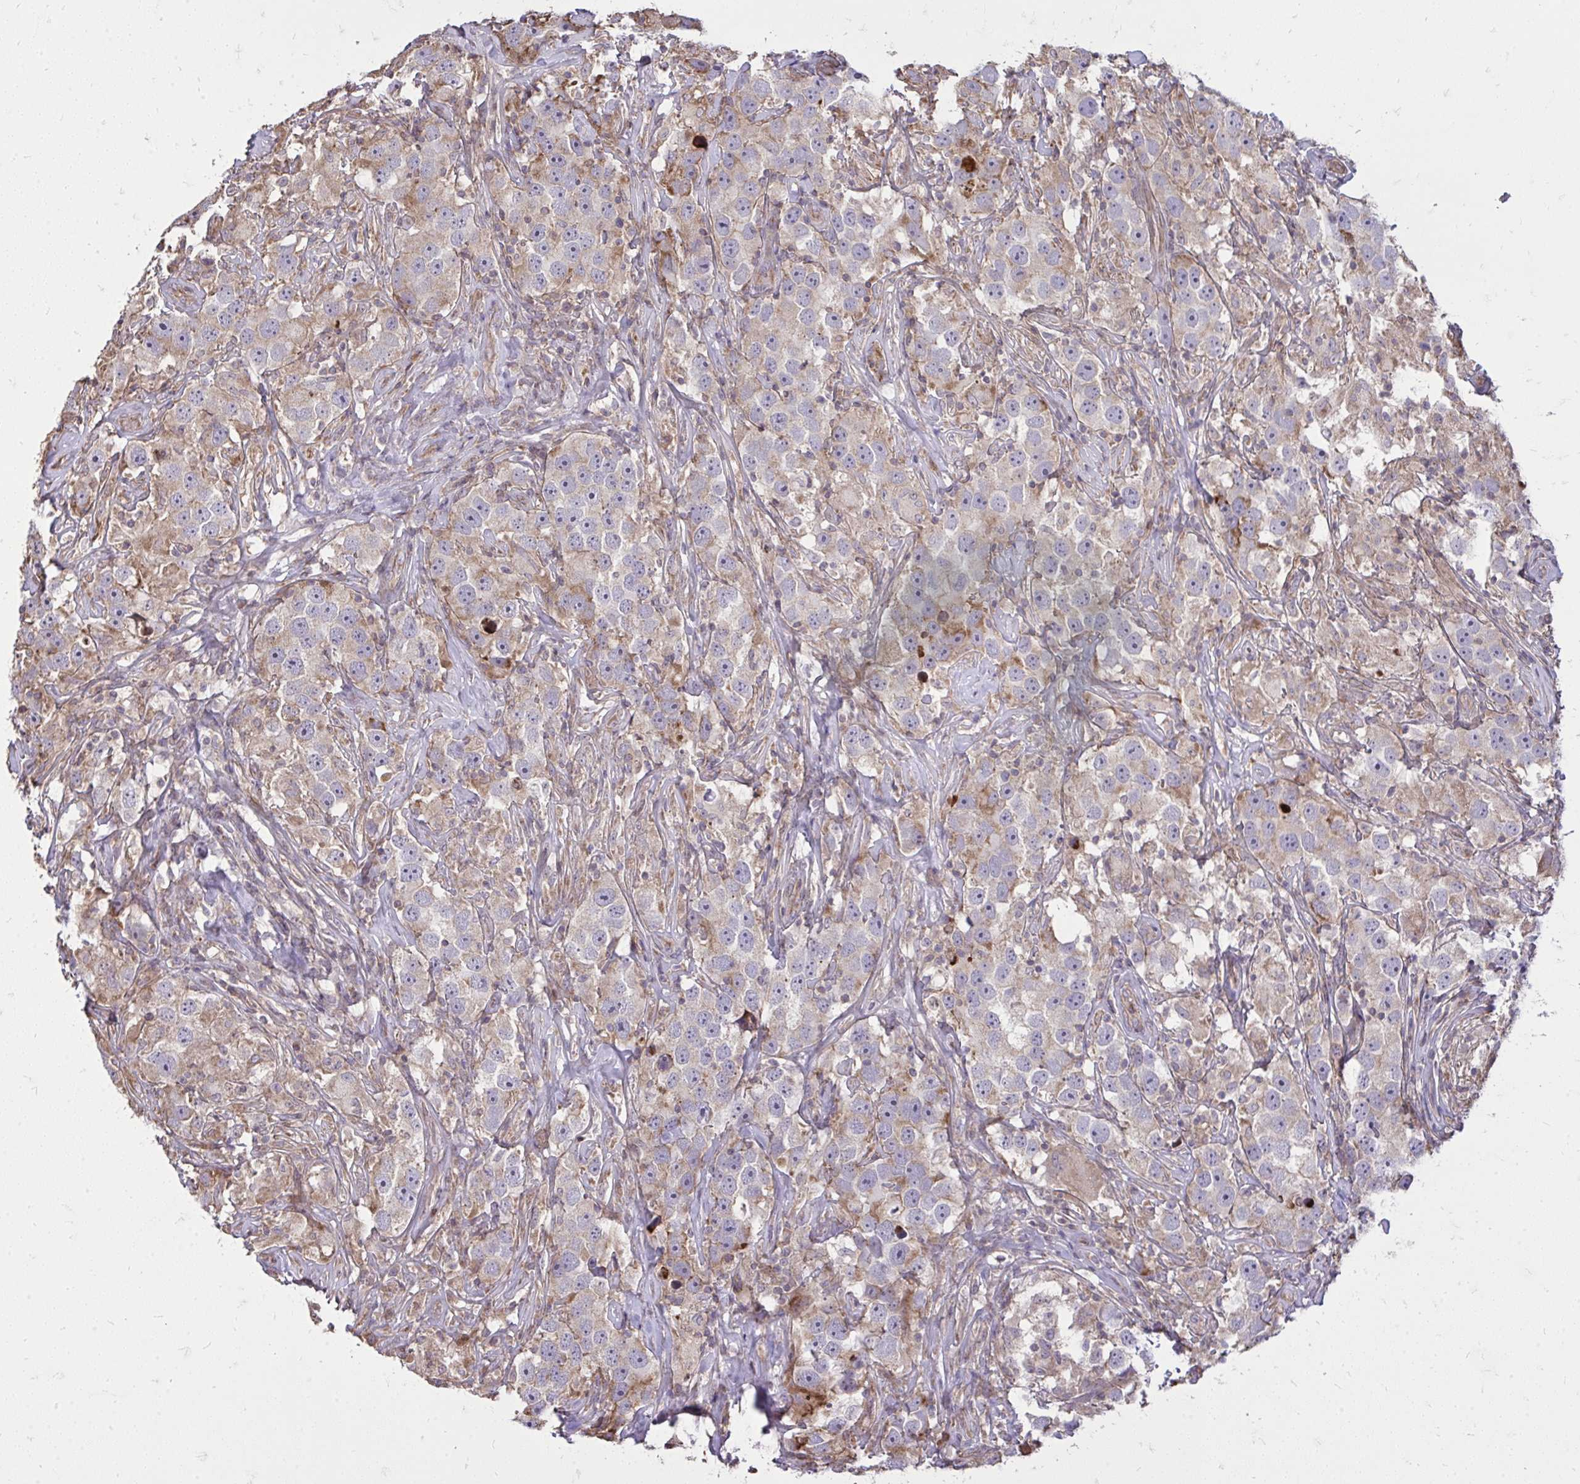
{"staining": {"intensity": "weak", "quantity": "25%-75%", "location": "cytoplasmic/membranous"}, "tissue": "testis cancer", "cell_type": "Tumor cells", "image_type": "cancer", "snomed": [{"axis": "morphology", "description": "Seminoma, NOS"}, {"axis": "topography", "description": "Testis"}], "caption": "This is a photomicrograph of immunohistochemistry (IHC) staining of seminoma (testis), which shows weak expression in the cytoplasmic/membranous of tumor cells.", "gene": "SLC7A5", "patient": {"sex": "male", "age": 49}}